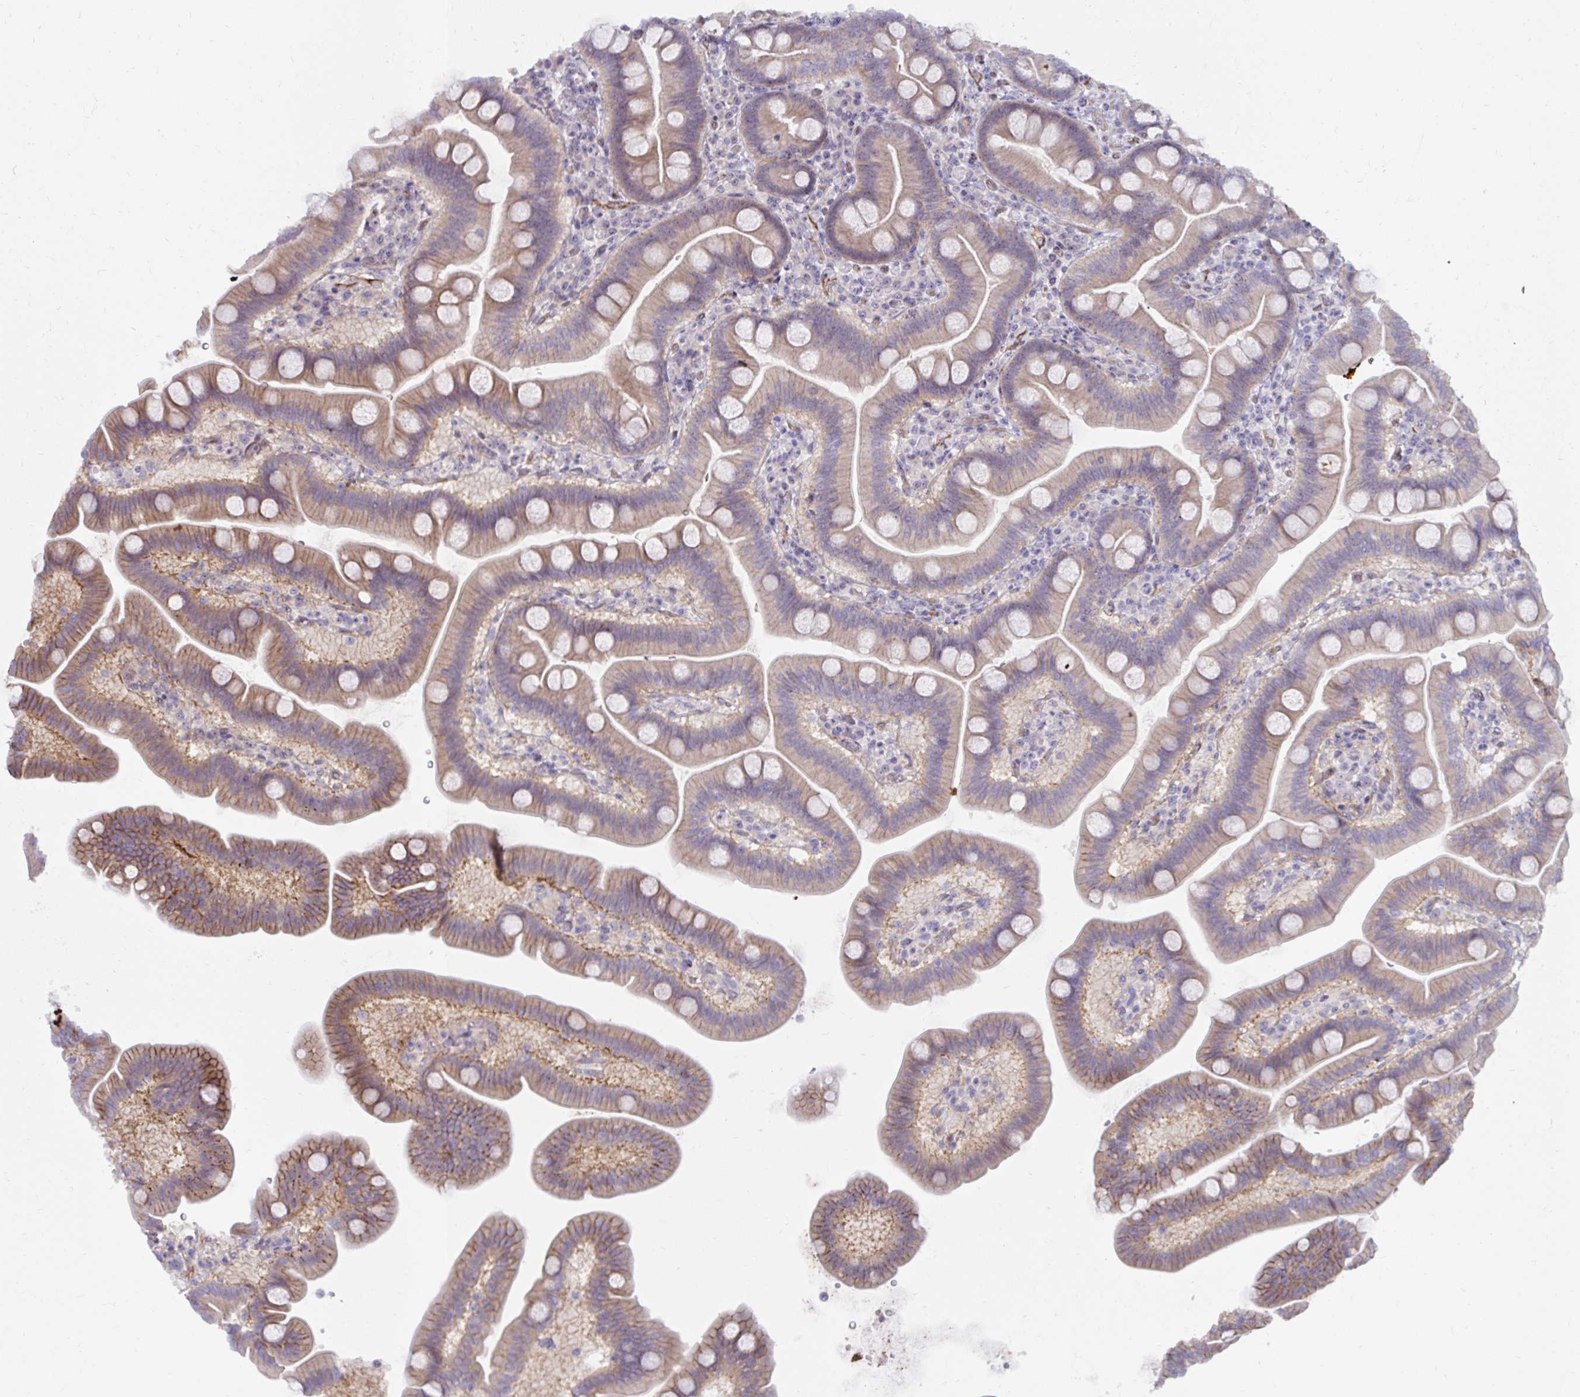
{"staining": {"intensity": "moderate", "quantity": "25%-75%", "location": "cytoplasmic/membranous"}, "tissue": "duodenum", "cell_type": "Glandular cells", "image_type": "normal", "snomed": [{"axis": "morphology", "description": "Normal tissue, NOS"}, {"axis": "topography", "description": "Duodenum"}], "caption": "Brown immunohistochemical staining in unremarkable duodenum reveals moderate cytoplasmic/membranous expression in approximately 25%-75% of glandular cells.", "gene": "MUS81", "patient": {"sex": "male", "age": 59}}